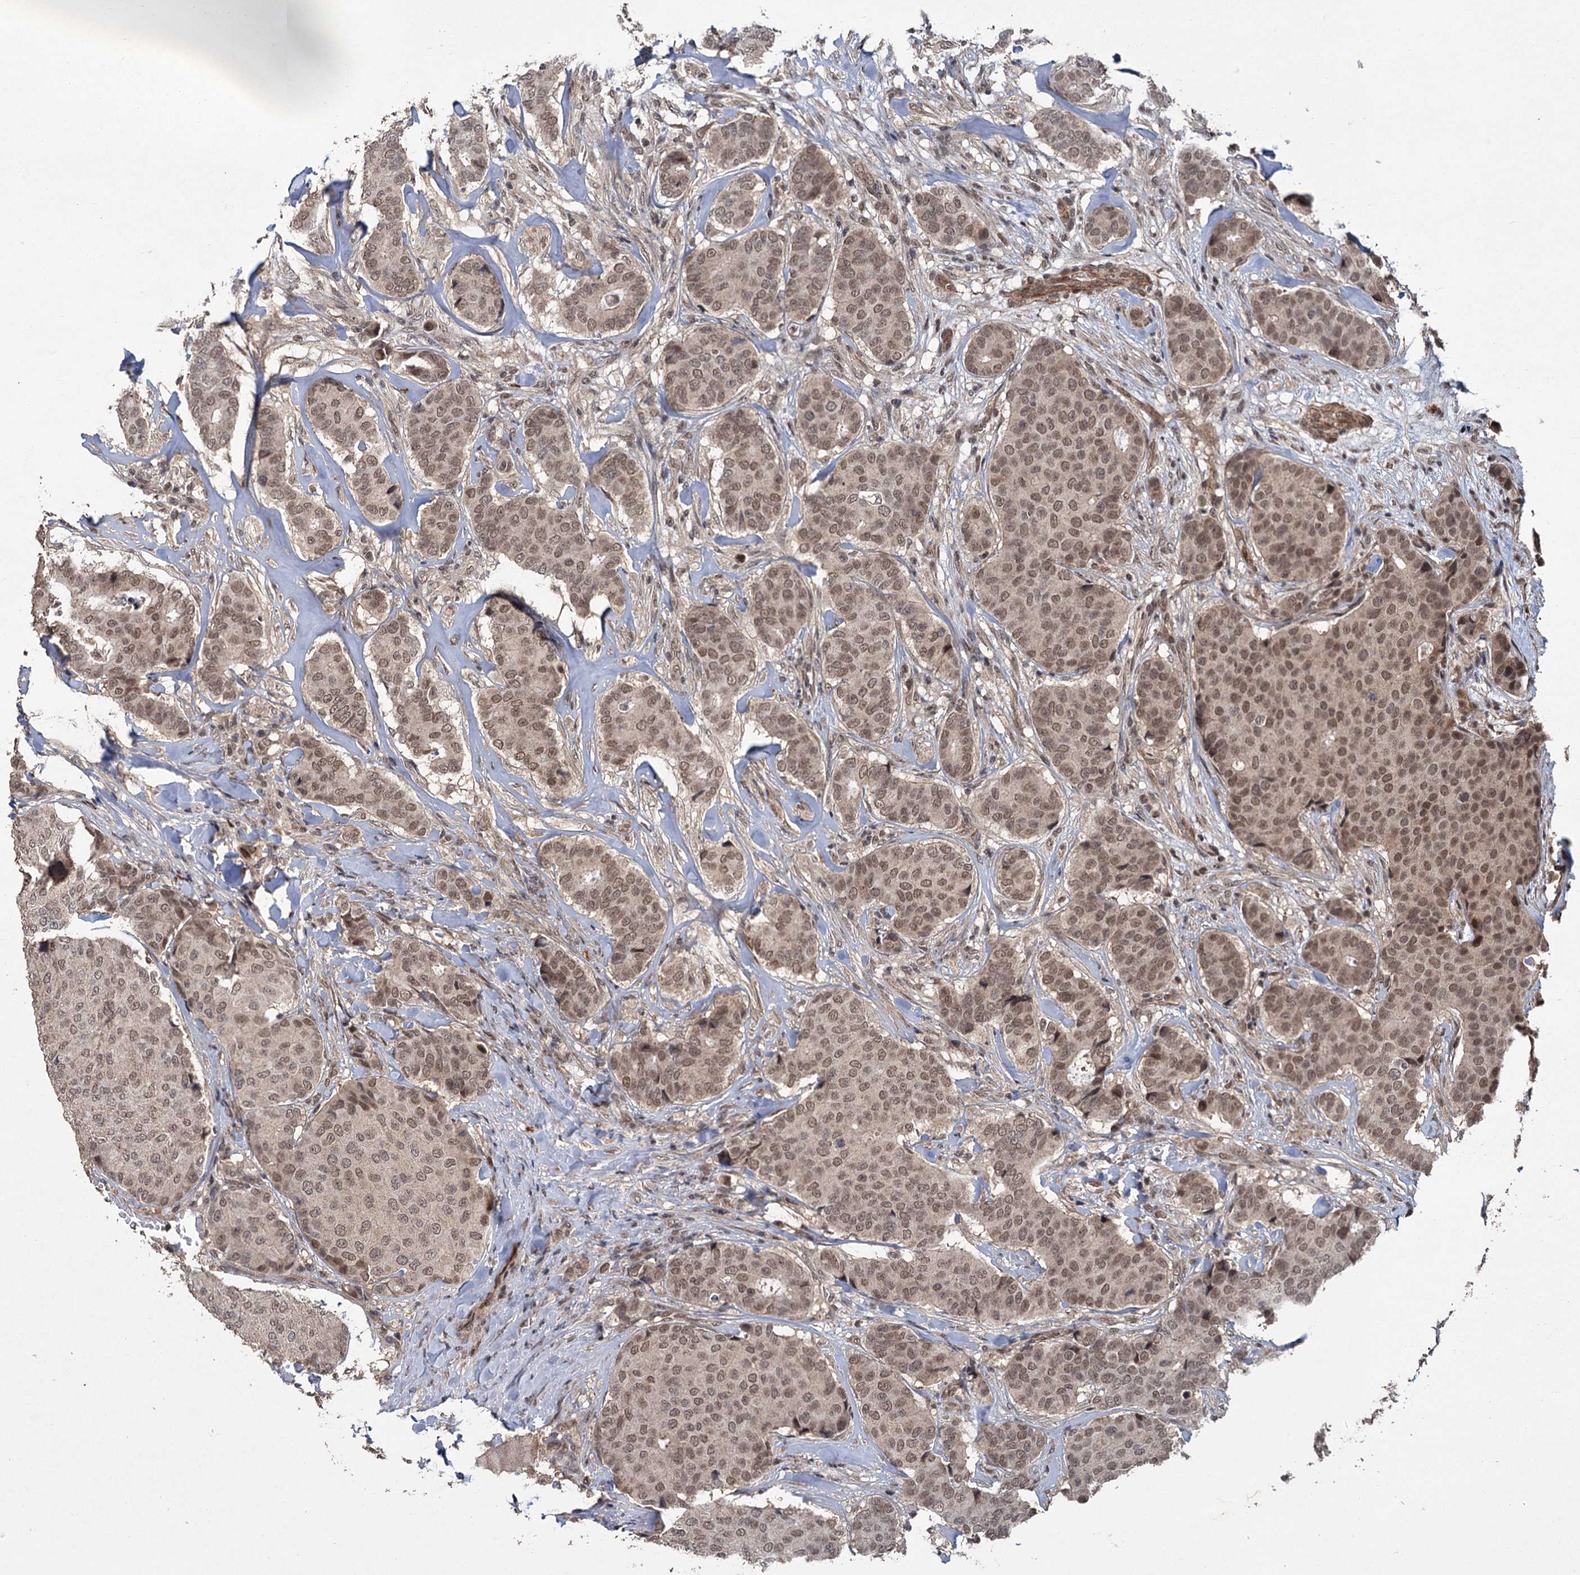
{"staining": {"intensity": "moderate", "quantity": ">75%", "location": "nuclear"}, "tissue": "breast cancer", "cell_type": "Tumor cells", "image_type": "cancer", "snomed": [{"axis": "morphology", "description": "Duct carcinoma"}, {"axis": "topography", "description": "Breast"}], "caption": "A brown stain highlights moderate nuclear positivity of a protein in breast cancer tumor cells. (DAB = brown stain, brightfield microscopy at high magnification).", "gene": "KANSL2", "patient": {"sex": "female", "age": 75}}